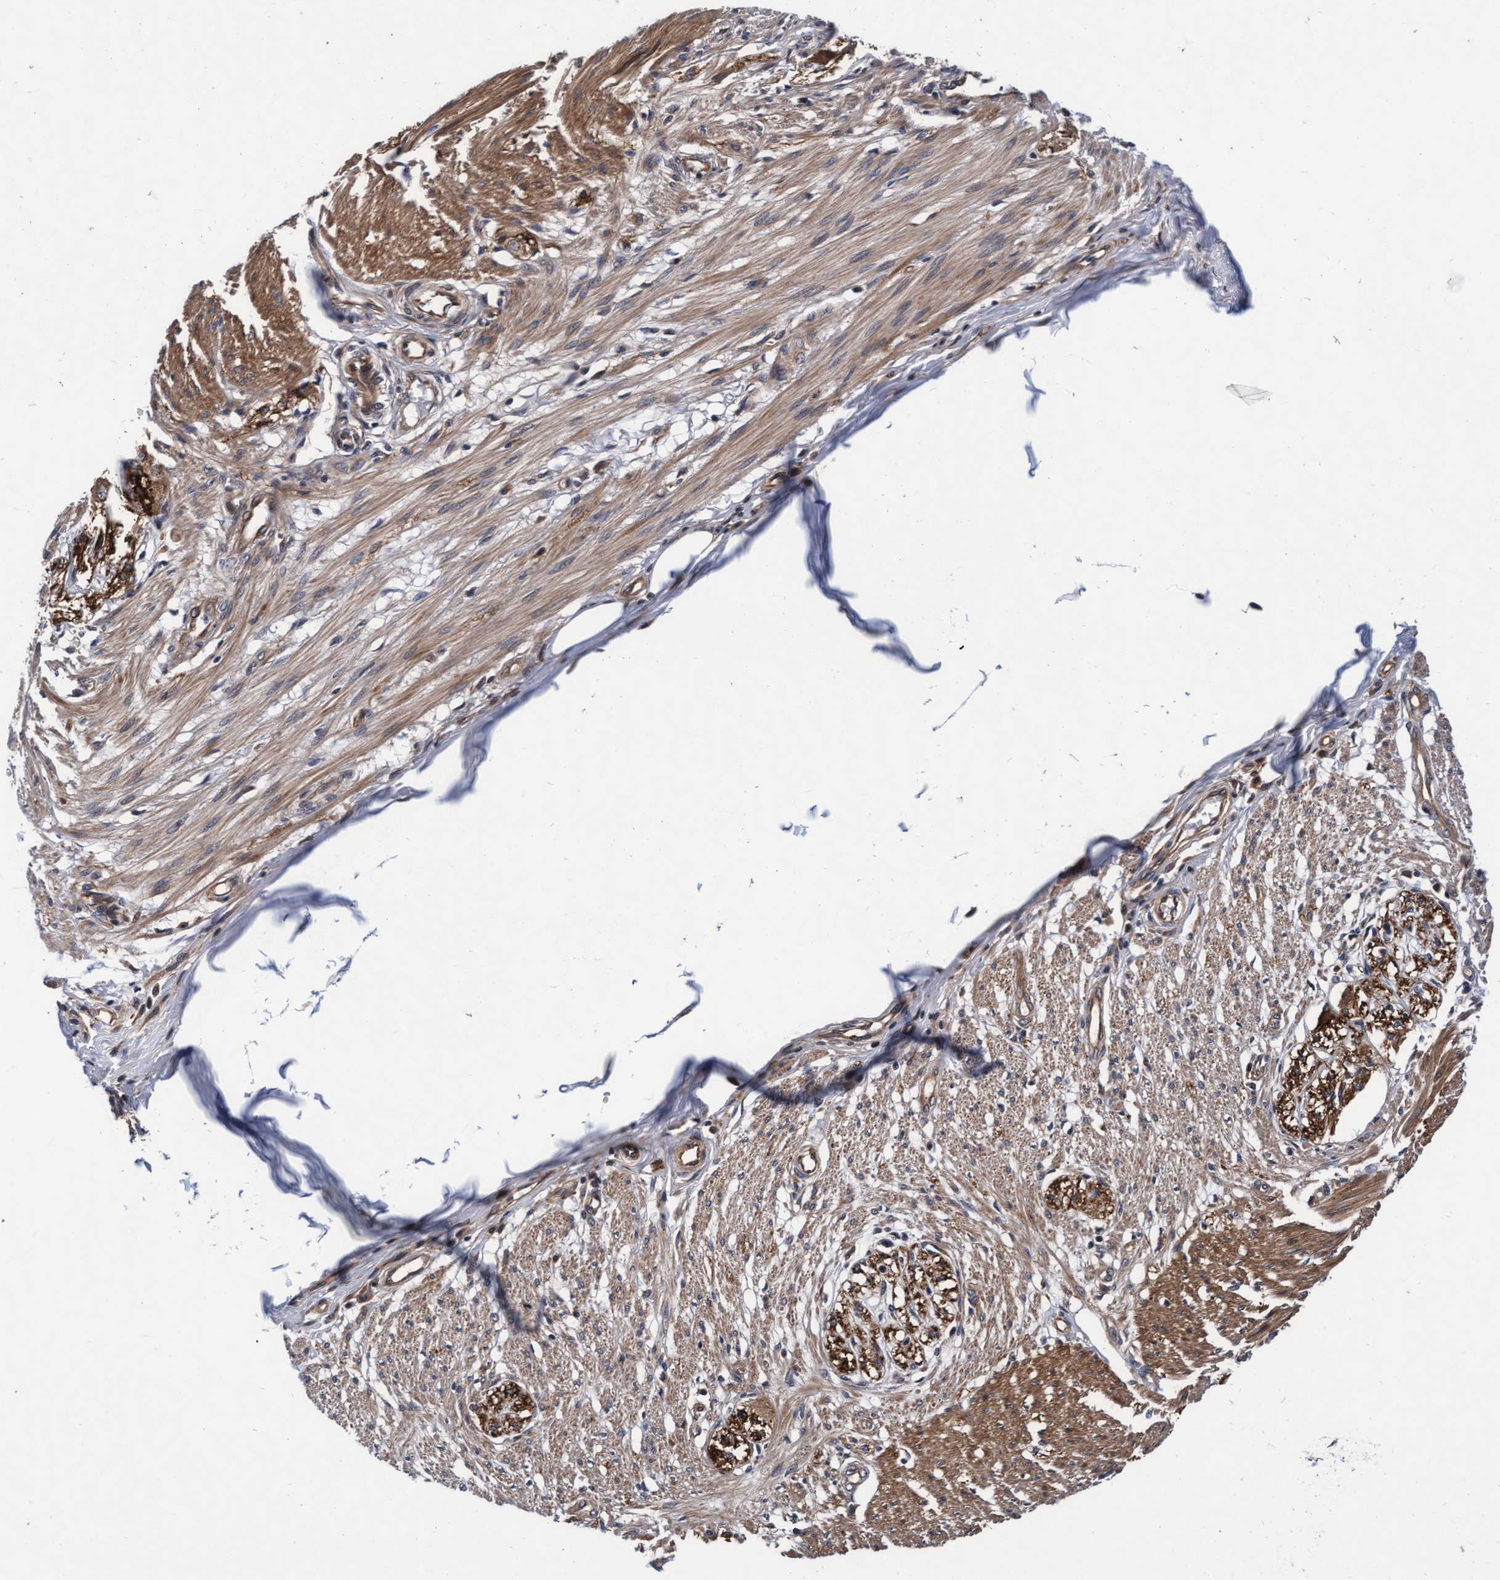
{"staining": {"intensity": "moderate", "quantity": ">75%", "location": "cytoplasmic/membranous"}, "tissue": "smooth muscle", "cell_type": "Smooth muscle cells", "image_type": "normal", "snomed": [{"axis": "morphology", "description": "Normal tissue, NOS"}, {"axis": "morphology", "description": "Adenocarcinoma, NOS"}, {"axis": "topography", "description": "Colon"}, {"axis": "topography", "description": "Peripheral nerve tissue"}], "caption": "Immunohistochemistry (DAB) staining of benign smooth muscle exhibits moderate cytoplasmic/membranous protein staining in approximately >75% of smooth muscle cells. (IHC, brightfield microscopy, high magnification).", "gene": "EFCAB13", "patient": {"sex": "male", "age": 14}}